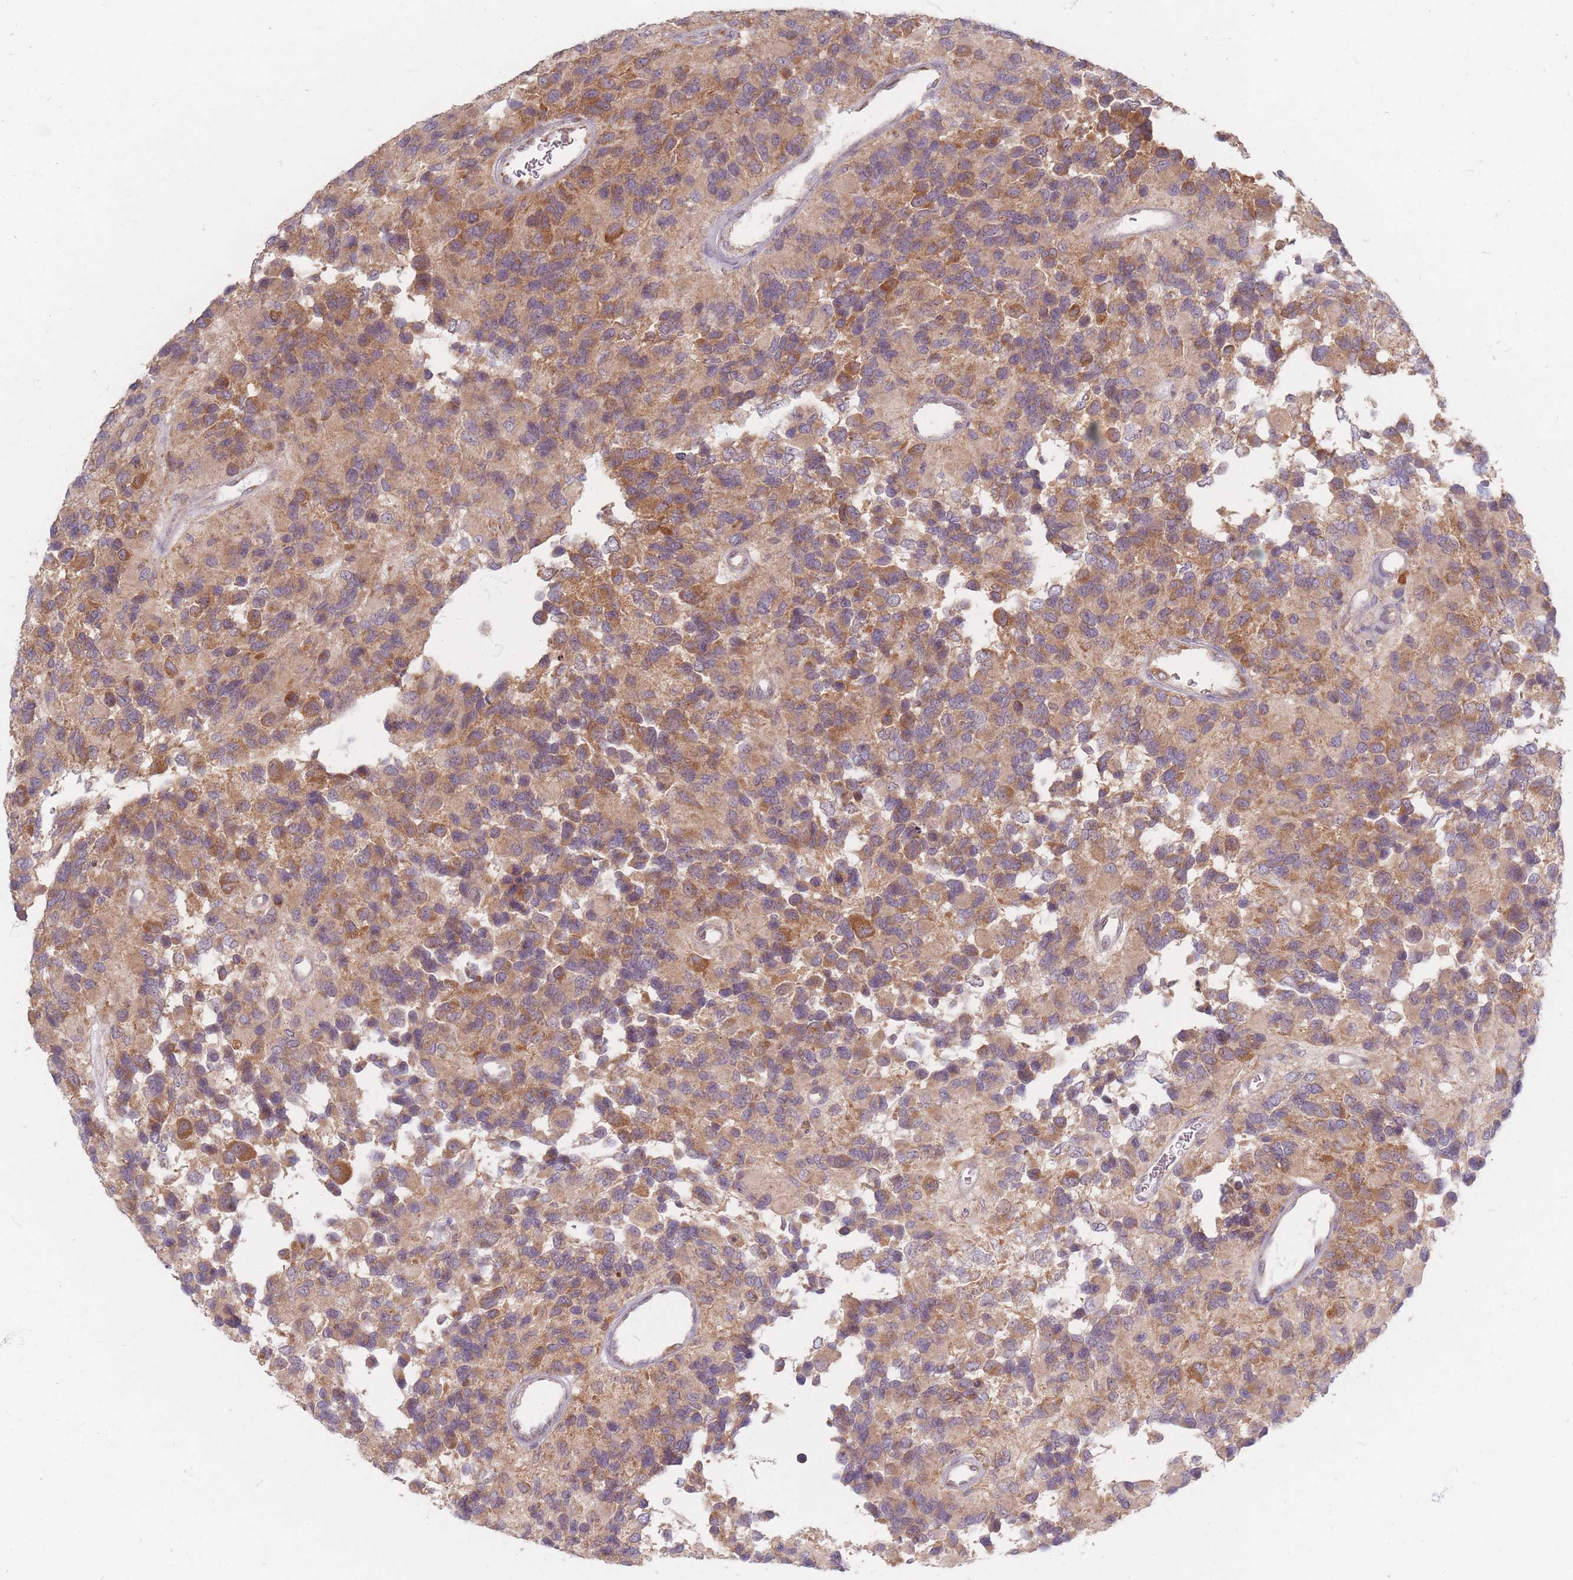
{"staining": {"intensity": "moderate", "quantity": "25%-75%", "location": "cytoplasmic/membranous"}, "tissue": "glioma", "cell_type": "Tumor cells", "image_type": "cancer", "snomed": [{"axis": "morphology", "description": "Glioma, malignant, High grade"}, {"axis": "topography", "description": "Brain"}], "caption": "This histopathology image demonstrates immunohistochemistry (IHC) staining of glioma, with medium moderate cytoplasmic/membranous staining in about 25%-75% of tumor cells.", "gene": "SMIM14", "patient": {"sex": "male", "age": 77}}